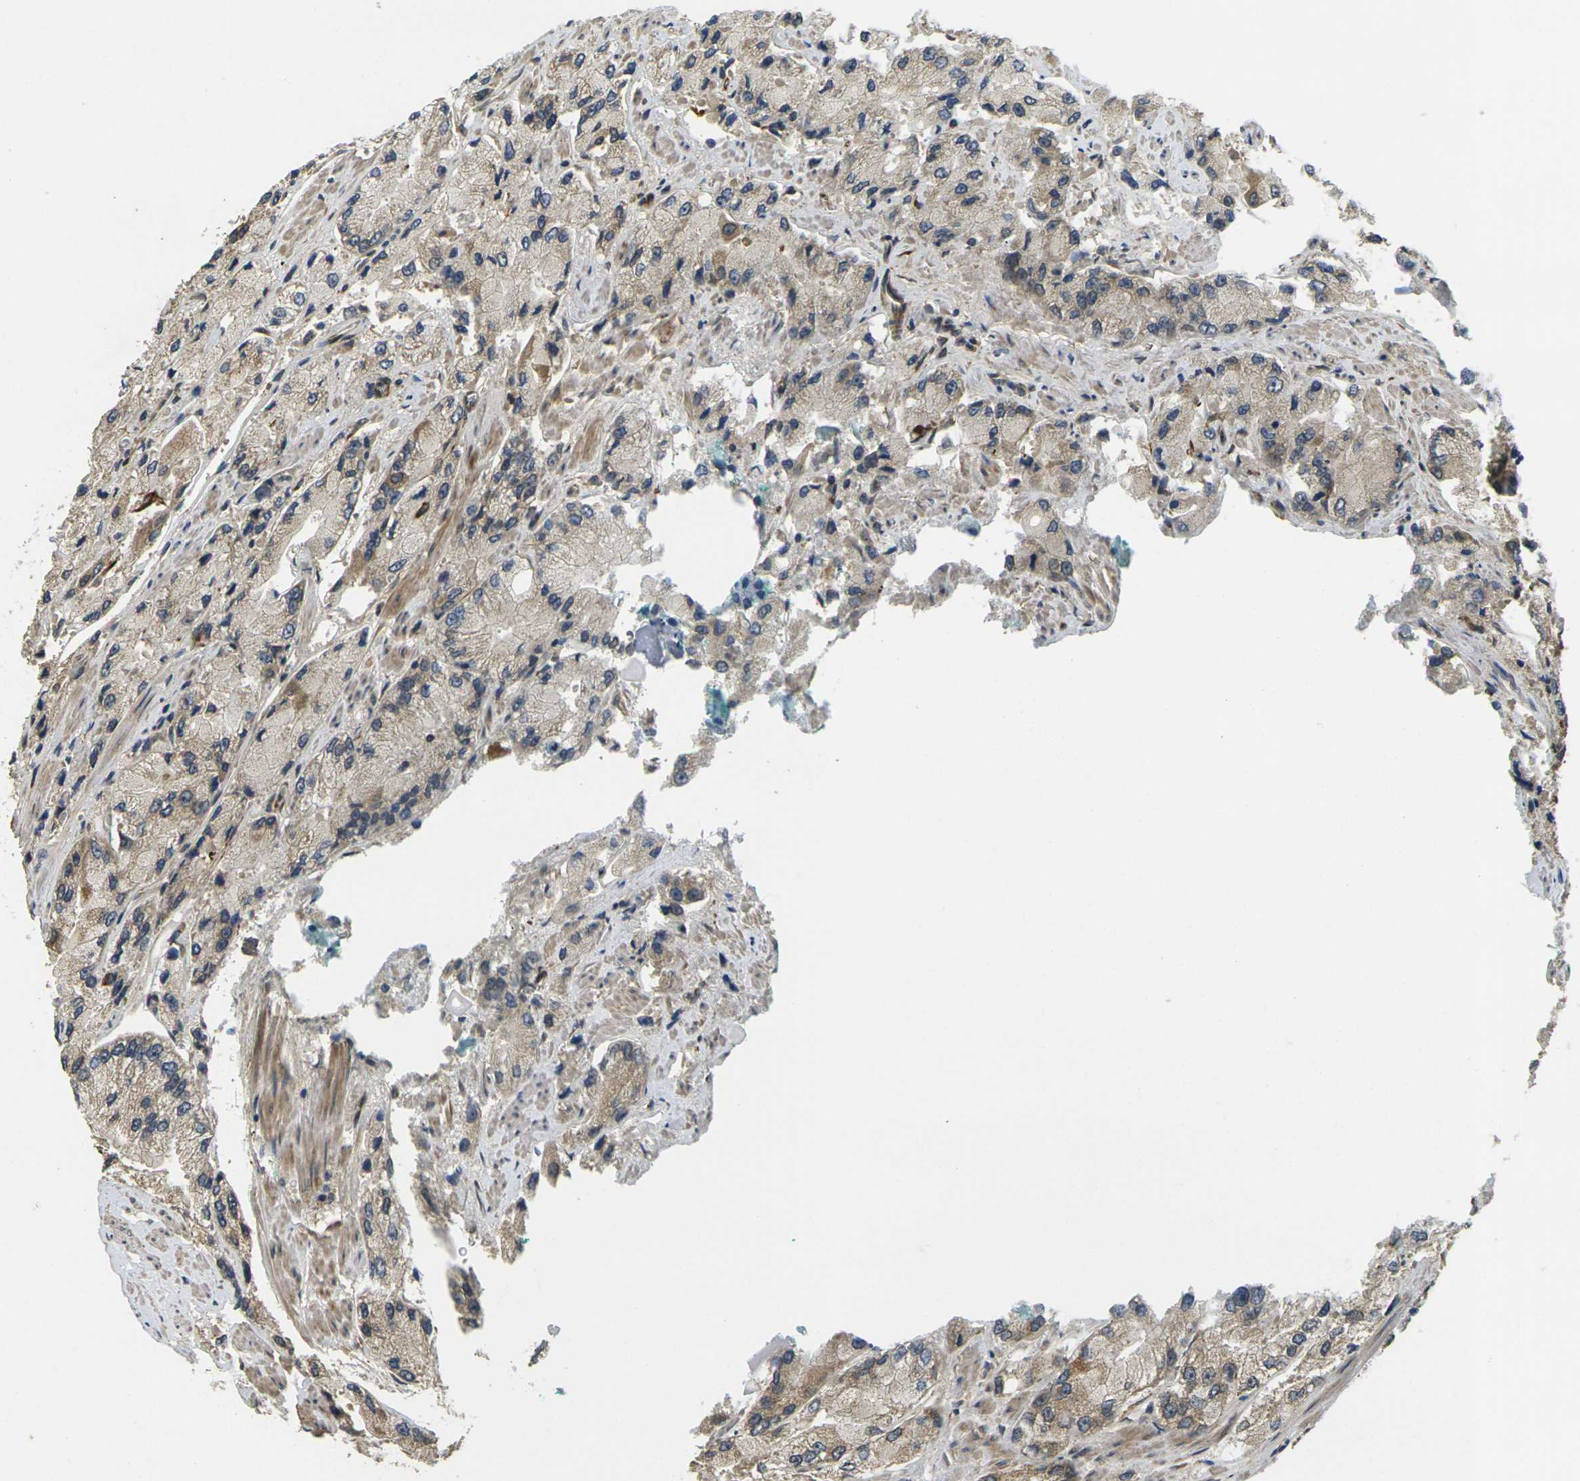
{"staining": {"intensity": "weak", "quantity": "<25%", "location": "cytoplasmic/membranous"}, "tissue": "prostate cancer", "cell_type": "Tumor cells", "image_type": "cancer", "snomed": [{"axis": "morphology", "description": "Adenocarcinoma, High grade"}, {"axis": "topography", "description": "Prostate"}], "caption": "Prostate adenocarcinoma (high-grade) was stained to show a protein in brown. There is no significant staining in tumor cells. (DAB (3,3'-diaminobenzidine) immunohistochemistry (IHC) visualized using brightfield microscopy, high magnification).", "gene": "FUT11", "patient": {"sex": "male", "age": 58}}